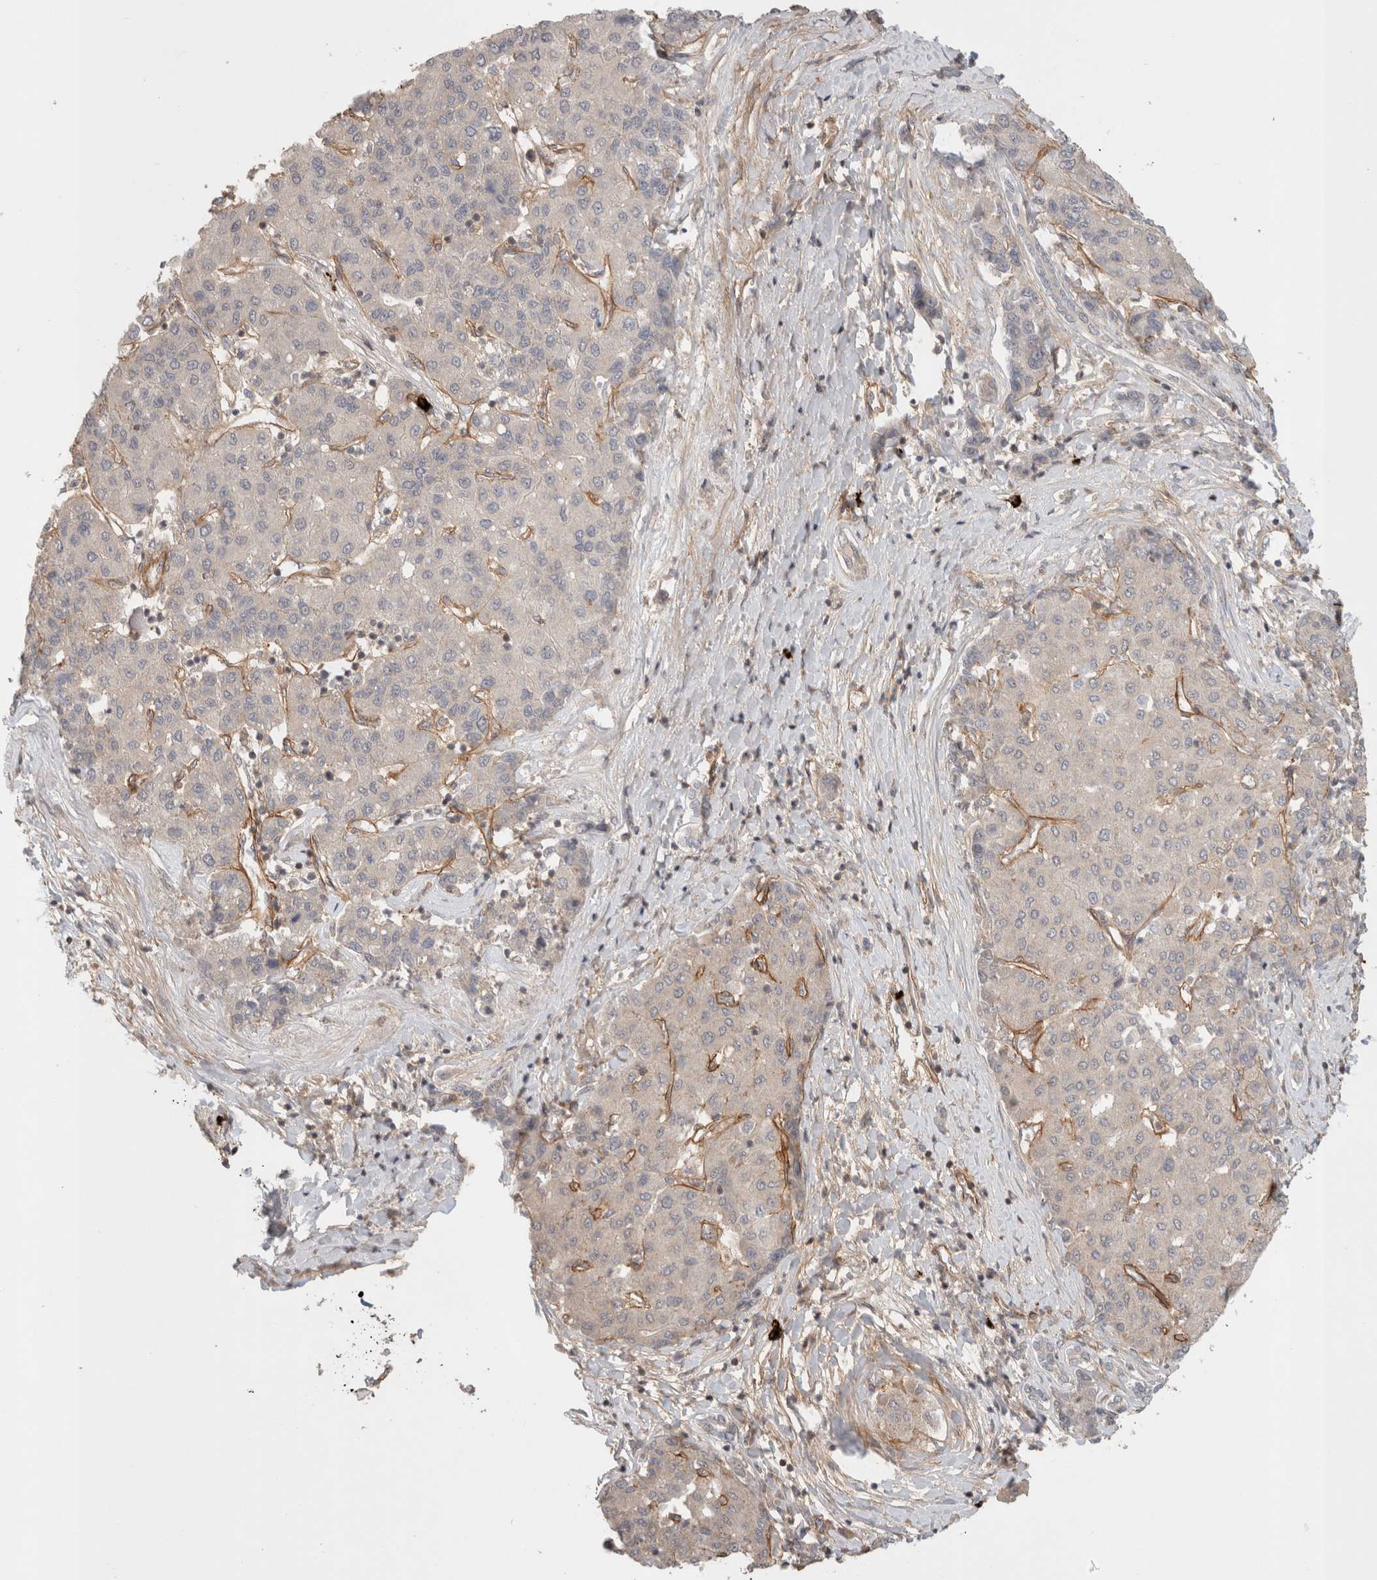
{"staining": {"intensity": "negative", "quantity": "none", "location": "none"}, "tissue": "liver cancer", "cell_type": "Tumor cells", "image_type": "cancer", "snomed": [{"axis": "morphology", "description": "Carcinoma, Hepatocellular, NOS"}, {"axis": "topography", "description": "Liver"}], "caption": "Immunohistochemistry of human liver cancer (hepatocellular carcinoma) displays no expression in tumor cells. (DAB immunohistochemistry (IHC) visualized using brightfield microscopy, high magnification).", "gene": "HSPG2", "patient": {"sex": "male", "age": 65}}